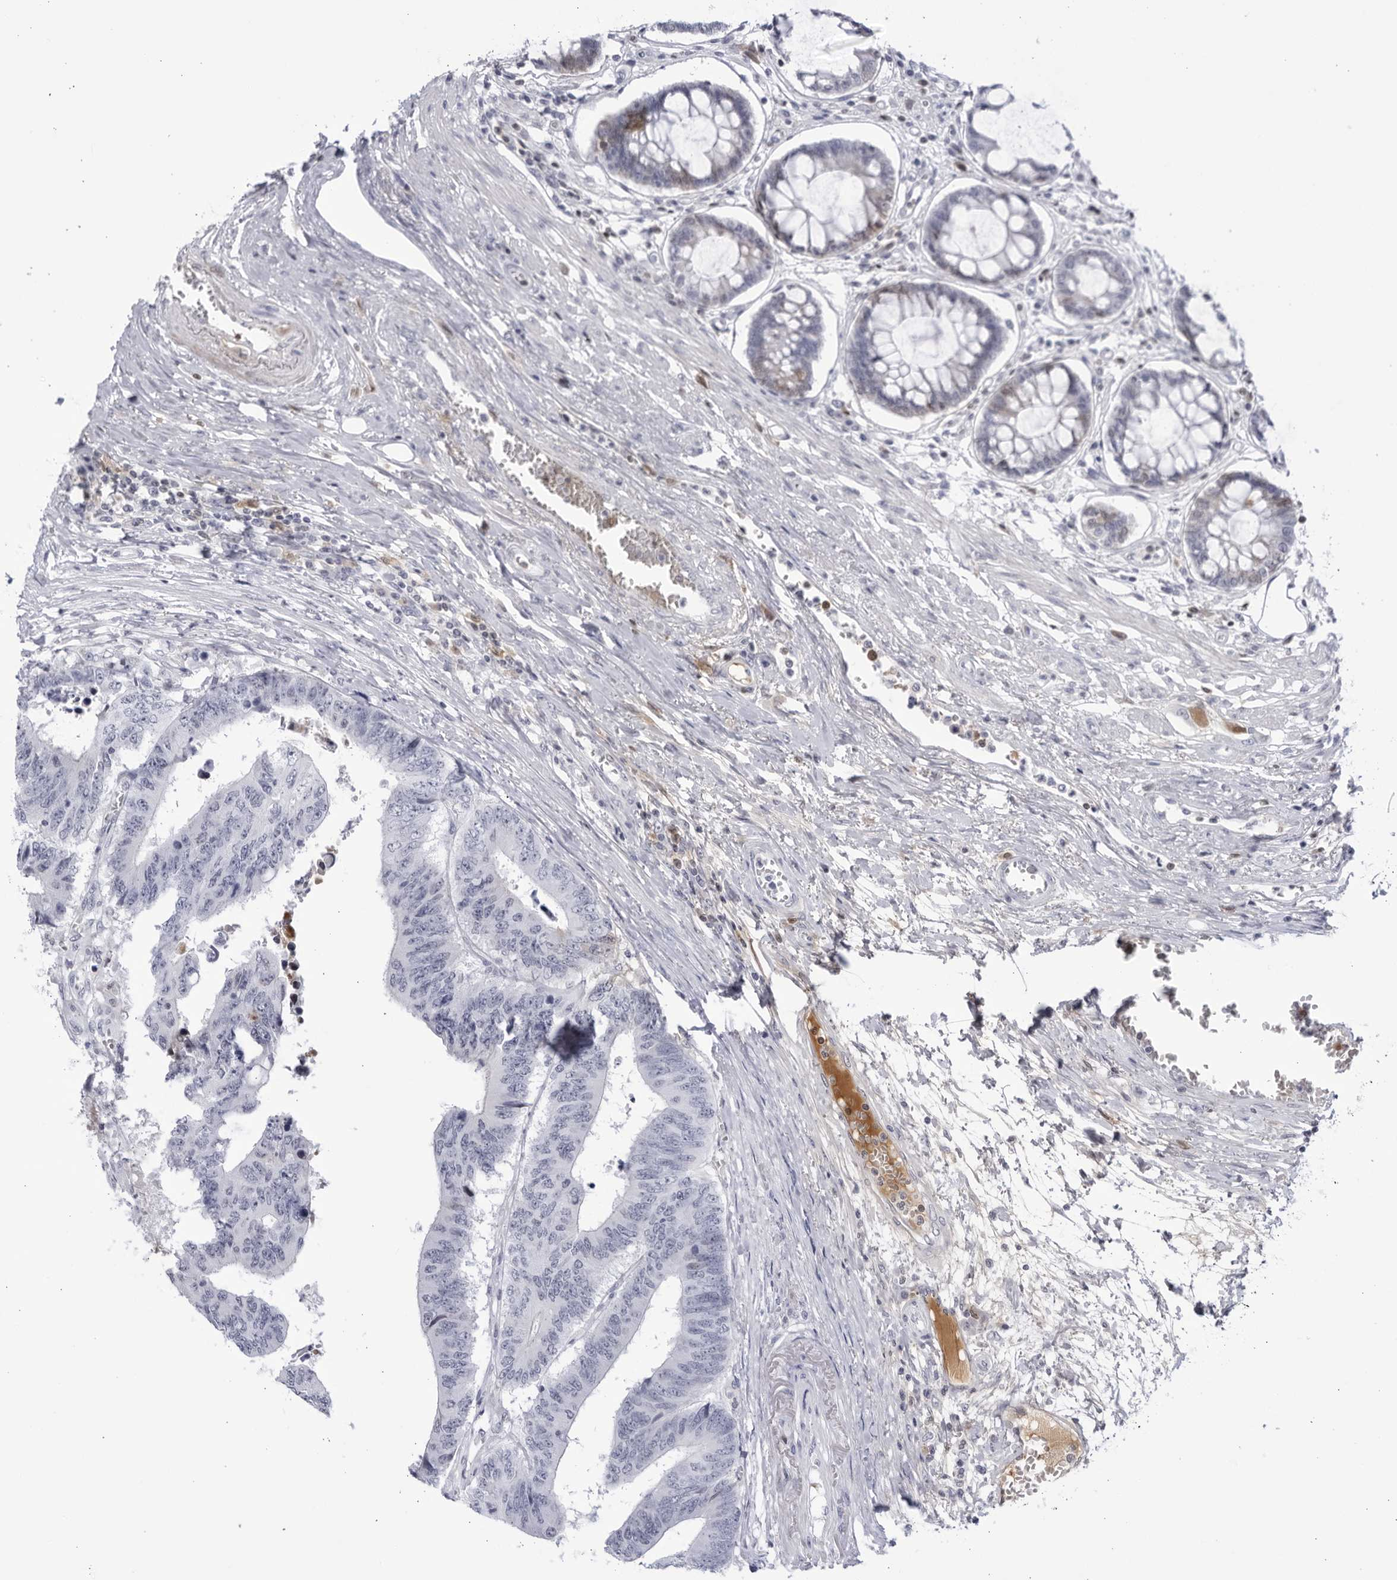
{"staining": {"intensity": "moderate", "quantity": "<25%", "location": "nuclear"}, "tissue": "colorectal cancer", "cell_type": "Tumor cells", "image_type": "cancer", "snomed": [{"axis": "morphology", "description": "Adenocarcinoma, NOS"}, {"axis": "topography", "description": "Rectum"}], "caption": "Colorectal adenocarcinoma was stained to show a protein in brown. There is low levels of moderate nuclear positivity in approximately <25% of tumor cells. The protein is stained brown, and the nuclei are stained in blue (DAB (3,3'-diaminobenzidine) IHC with brightfield microscopy, high magnification).", "gene": "CNBD1", "patient": {"sex": "male", "age": 84}}